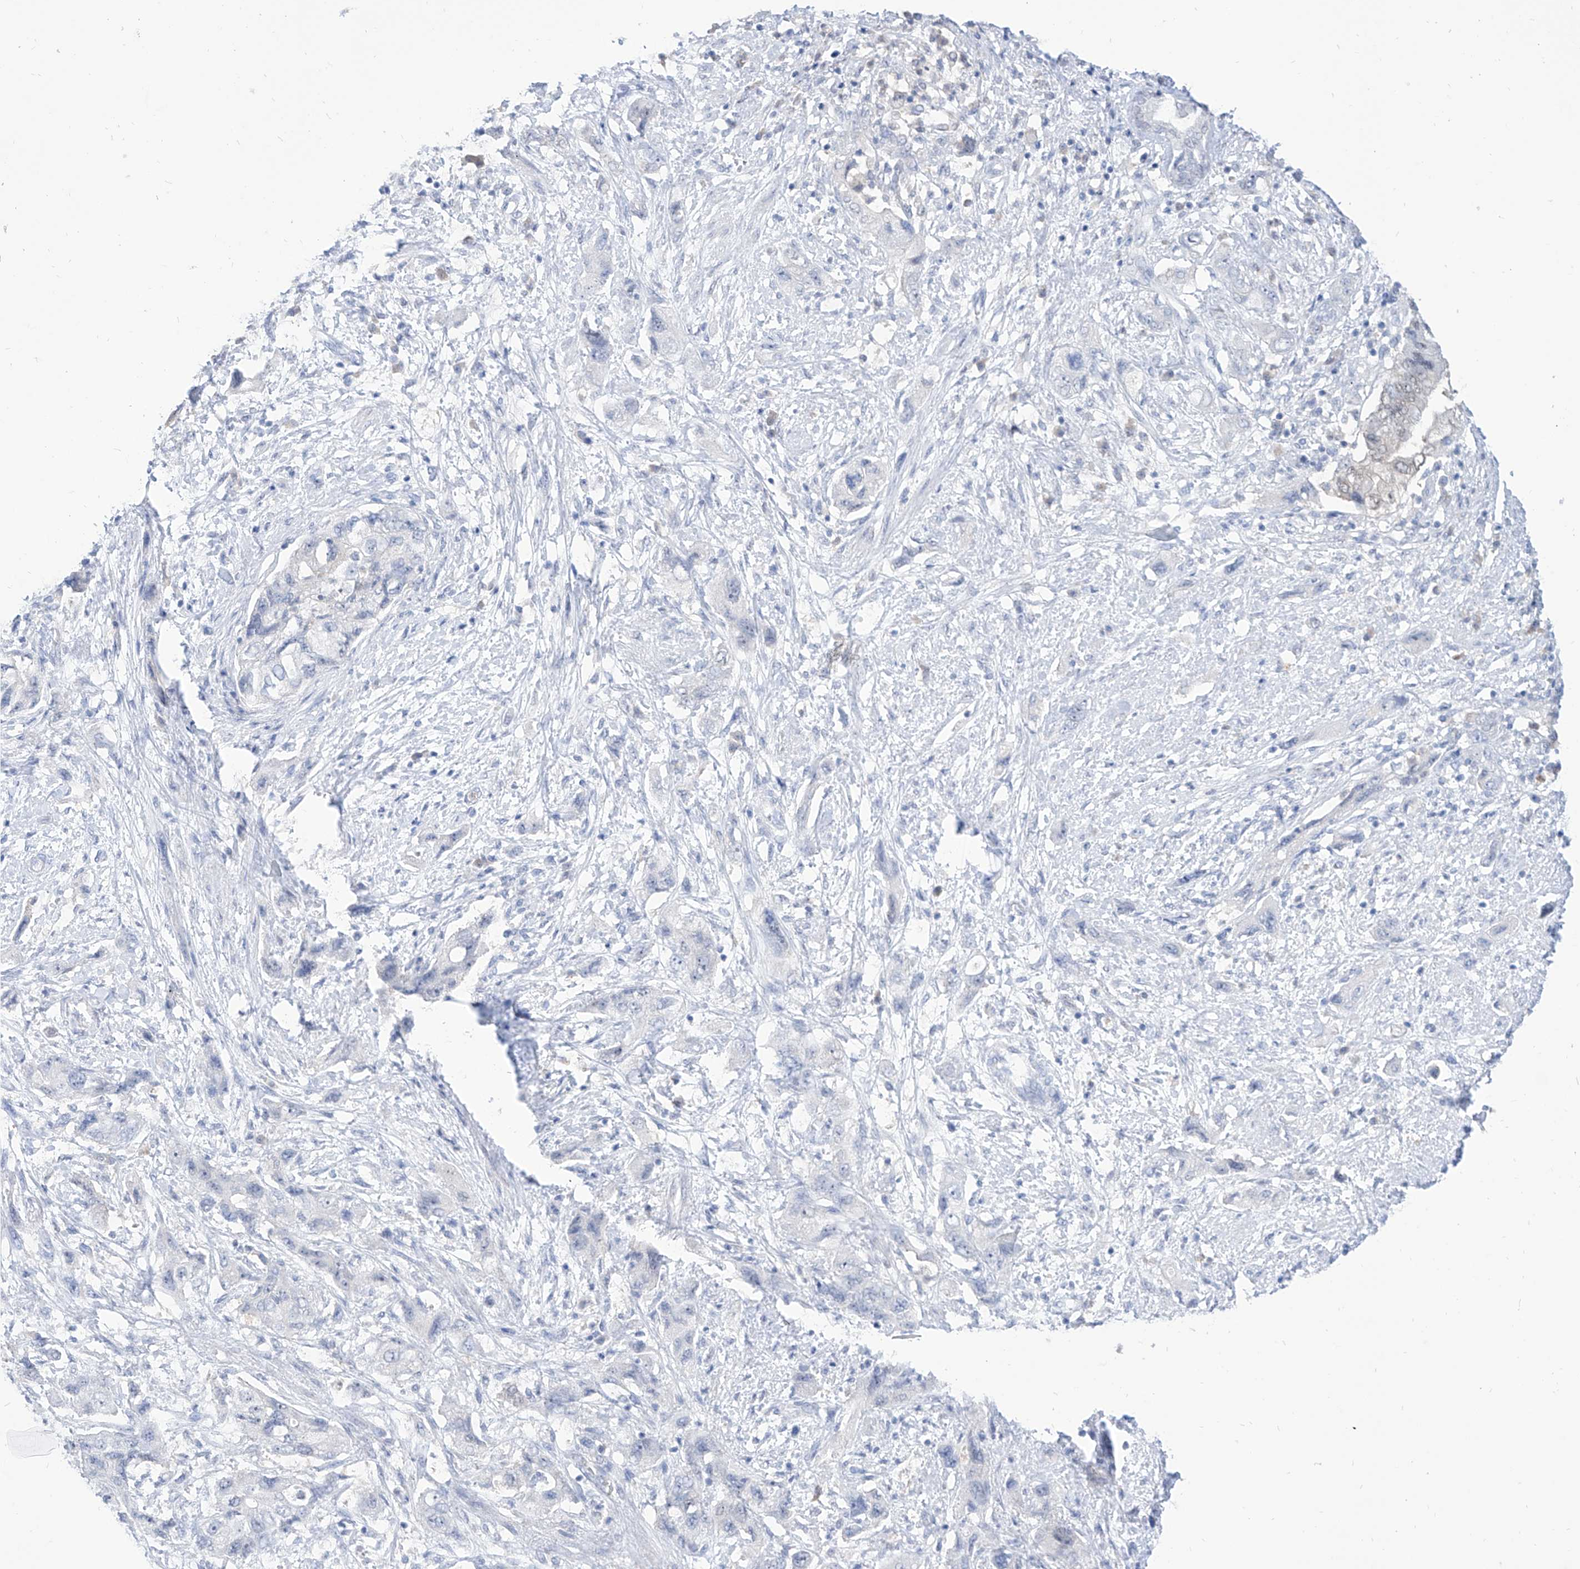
{"staining": {"intensity": "negative", "quantity": "none", "location": "none"}, "tissue": "pancreatic cancer", "cell_type": "Tumor cells", "image_type": "cancer", "snomed": [{"axis": "morphology", "description": "Adenocarcinoma, NOS"}, {"axis": "topography", "description": "Pancreas"}], "caption": "IHC histopathology image of pancreatic cancer (adenocarcinoma) stained for a protein (brown), which reveals no positivity in tumor cells.", "gene": "PDXK", "patient": {"sex": "female", "age": 73}}